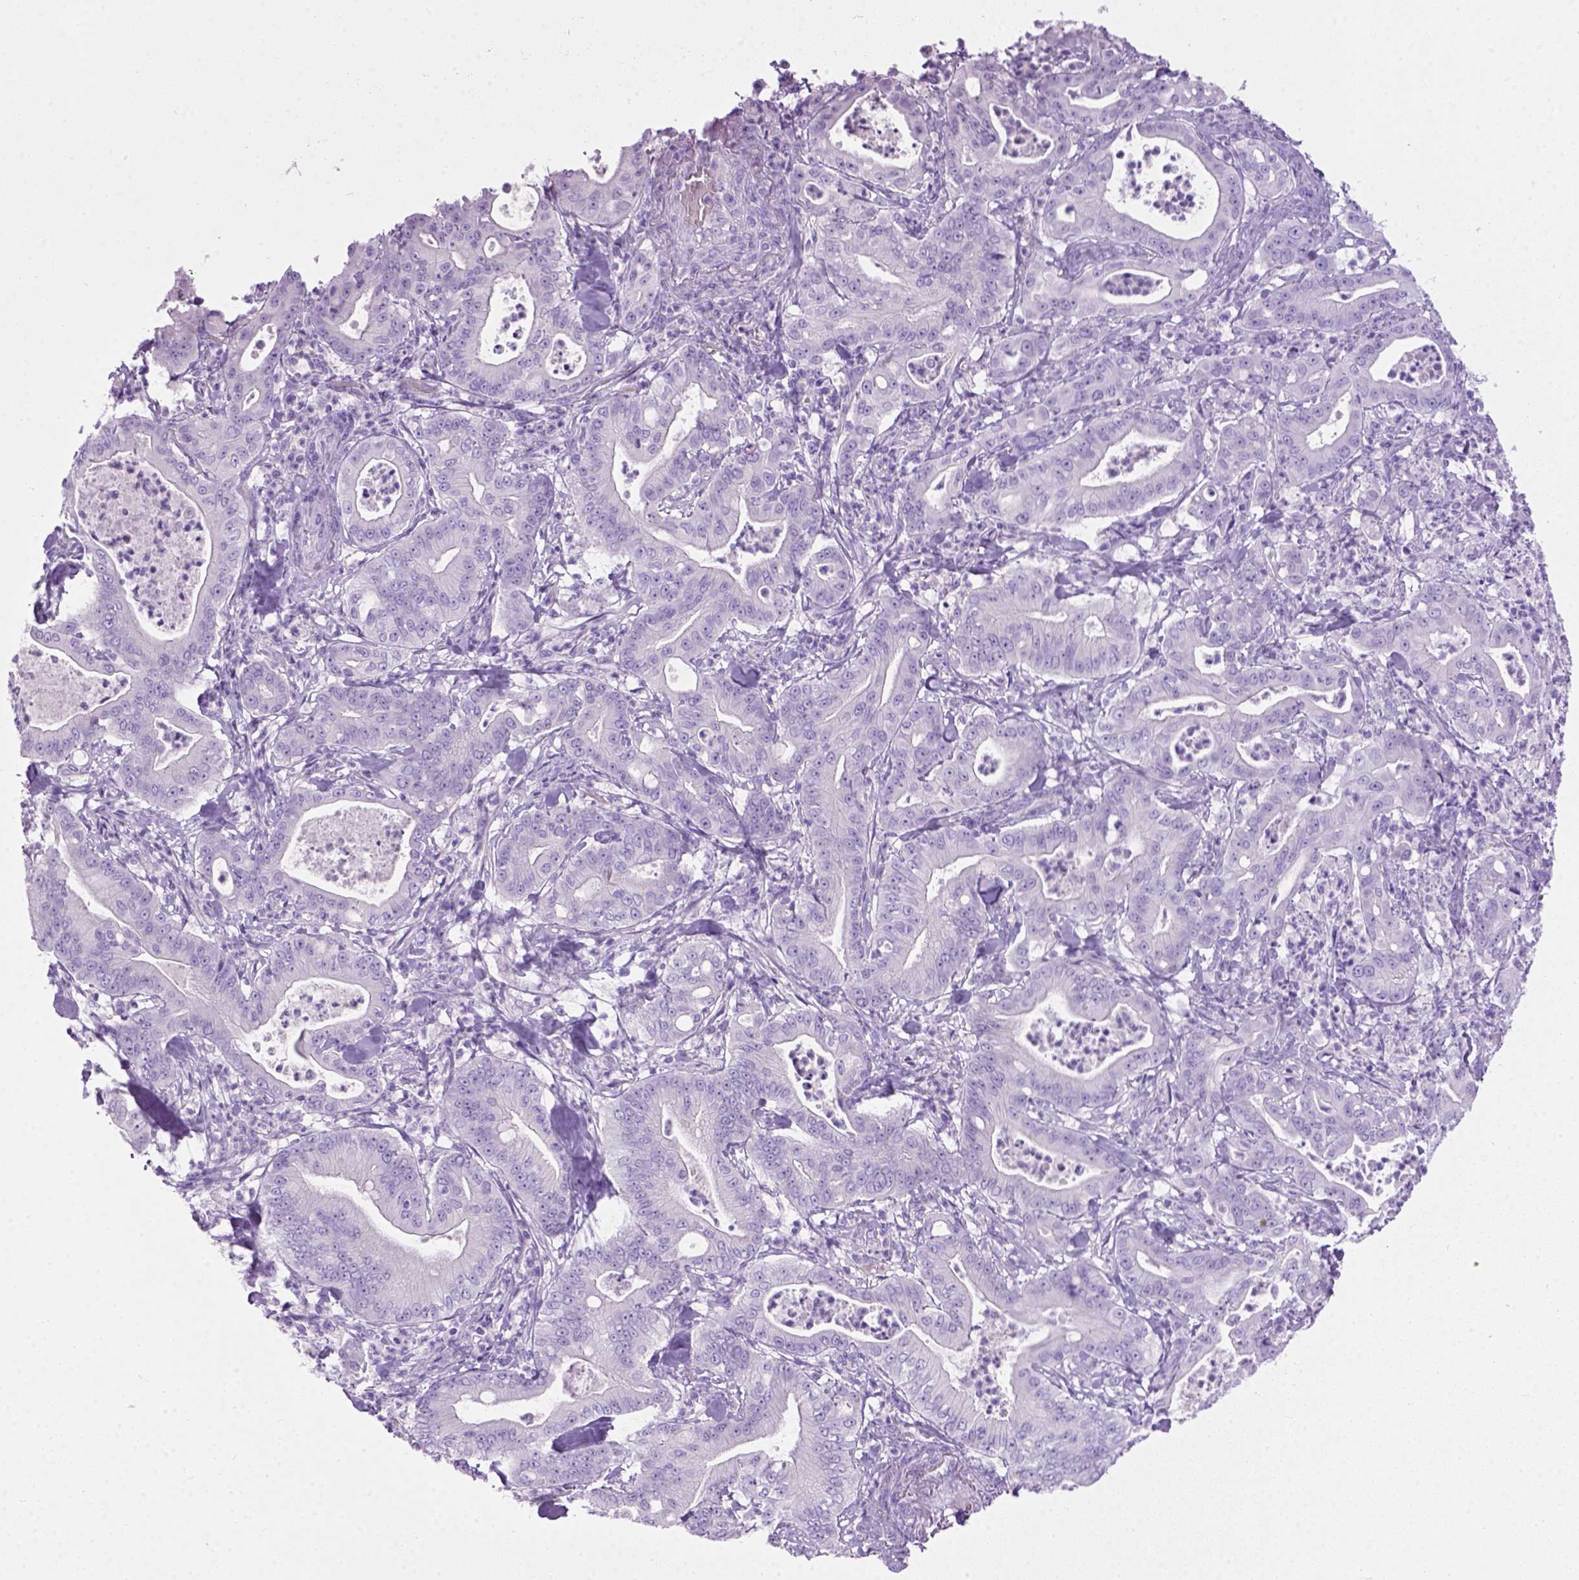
{"staining": {"intensity": "negative", "quantity": "none", "location": "none"}, "tissue": "pancreatic cancer", "cell_type": "Tumor cells", "image_type": "cancer", "snomed": [{"axis": "morphology", "description": "Adenocarcinoma, NOS"}, {"axis": "topography", "description": "Pancreas"}], "caption": "IHC image of human pancreatic cancer (adenocarcinoma) stained for a protein (brown), which shows no positivity in tumor cells.", "gene": "LELP1", "patient": {"sex": "male", "age": 71}}